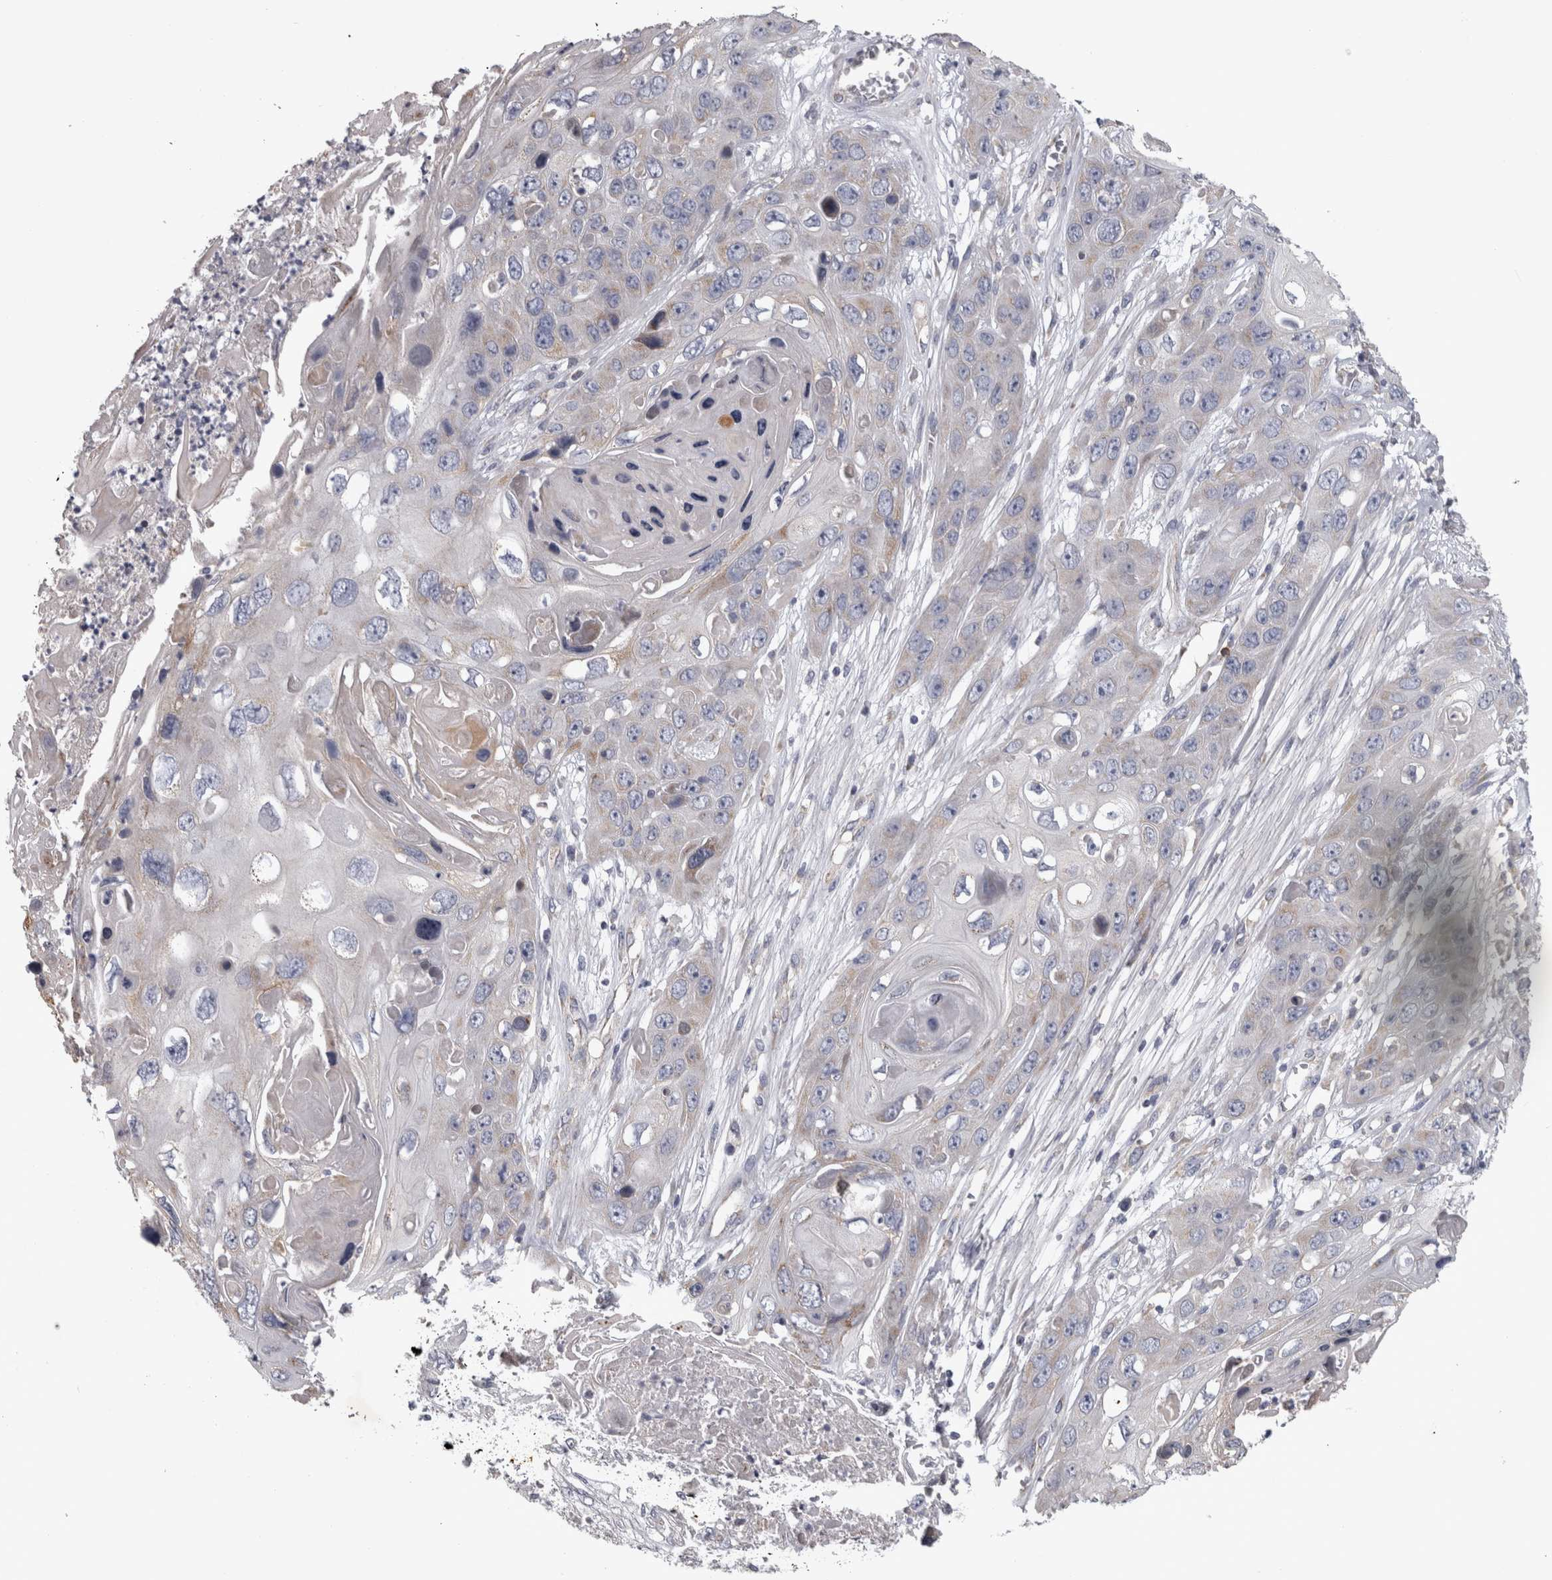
{"staining": {"intensity": "weak", "quantity": "<25%", "location": "cytoplasmic/membranous"}, "tissue": "skin cancer", "cell_type": "Tumor cells", "image_type": "cancer", "snomed": [{"axis": "morphology", "description": "Squamous cell carcinoma, NOS"}, {"axis": "topography", "description": "Skin"}], "caption": "Protein analysis of skin squamous cell carcinoma reveals no significant positivity in tumor cells.", "gene": "DBT", "patient": {"sex": "male", "age": 55}}